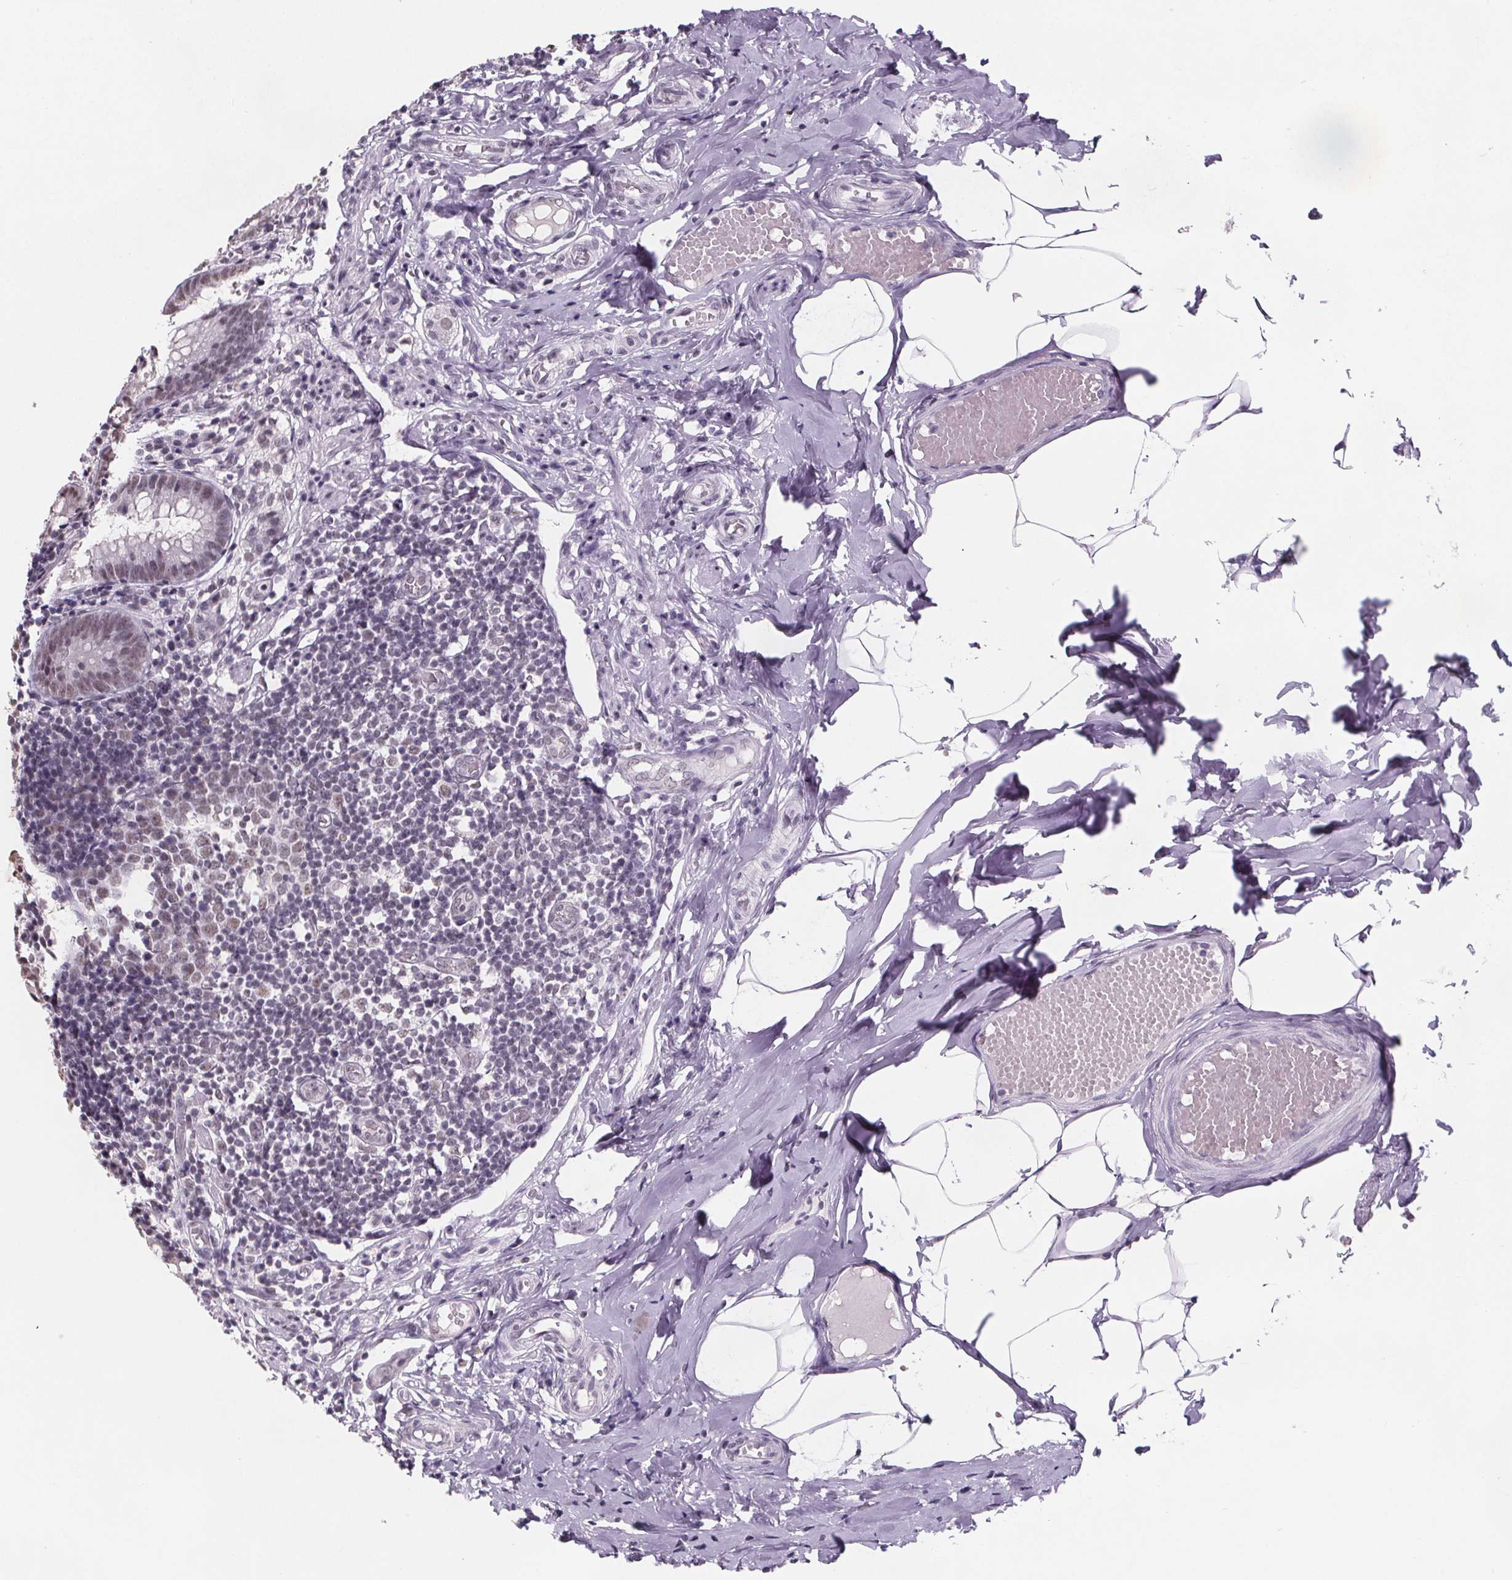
{"staining": {"intensity": "weak", "quantity": ">75%", "location": "nuclear"}, "tissue": "appendix", "cell_type": "Glandular cells", "image_type": "normal", "snomed": [{"axis": "morphology", "description": "Normal tissue, NOS"}, {"axis": "topography", "description": "Appendix"}], "caption": "This micrograph displays IHC staining of benign human appendix, with low weak nuclear staining in approximately >75% of glandular cells.", "gene": "ZNF572", "patient": {"sex": "female", "age": 32}}